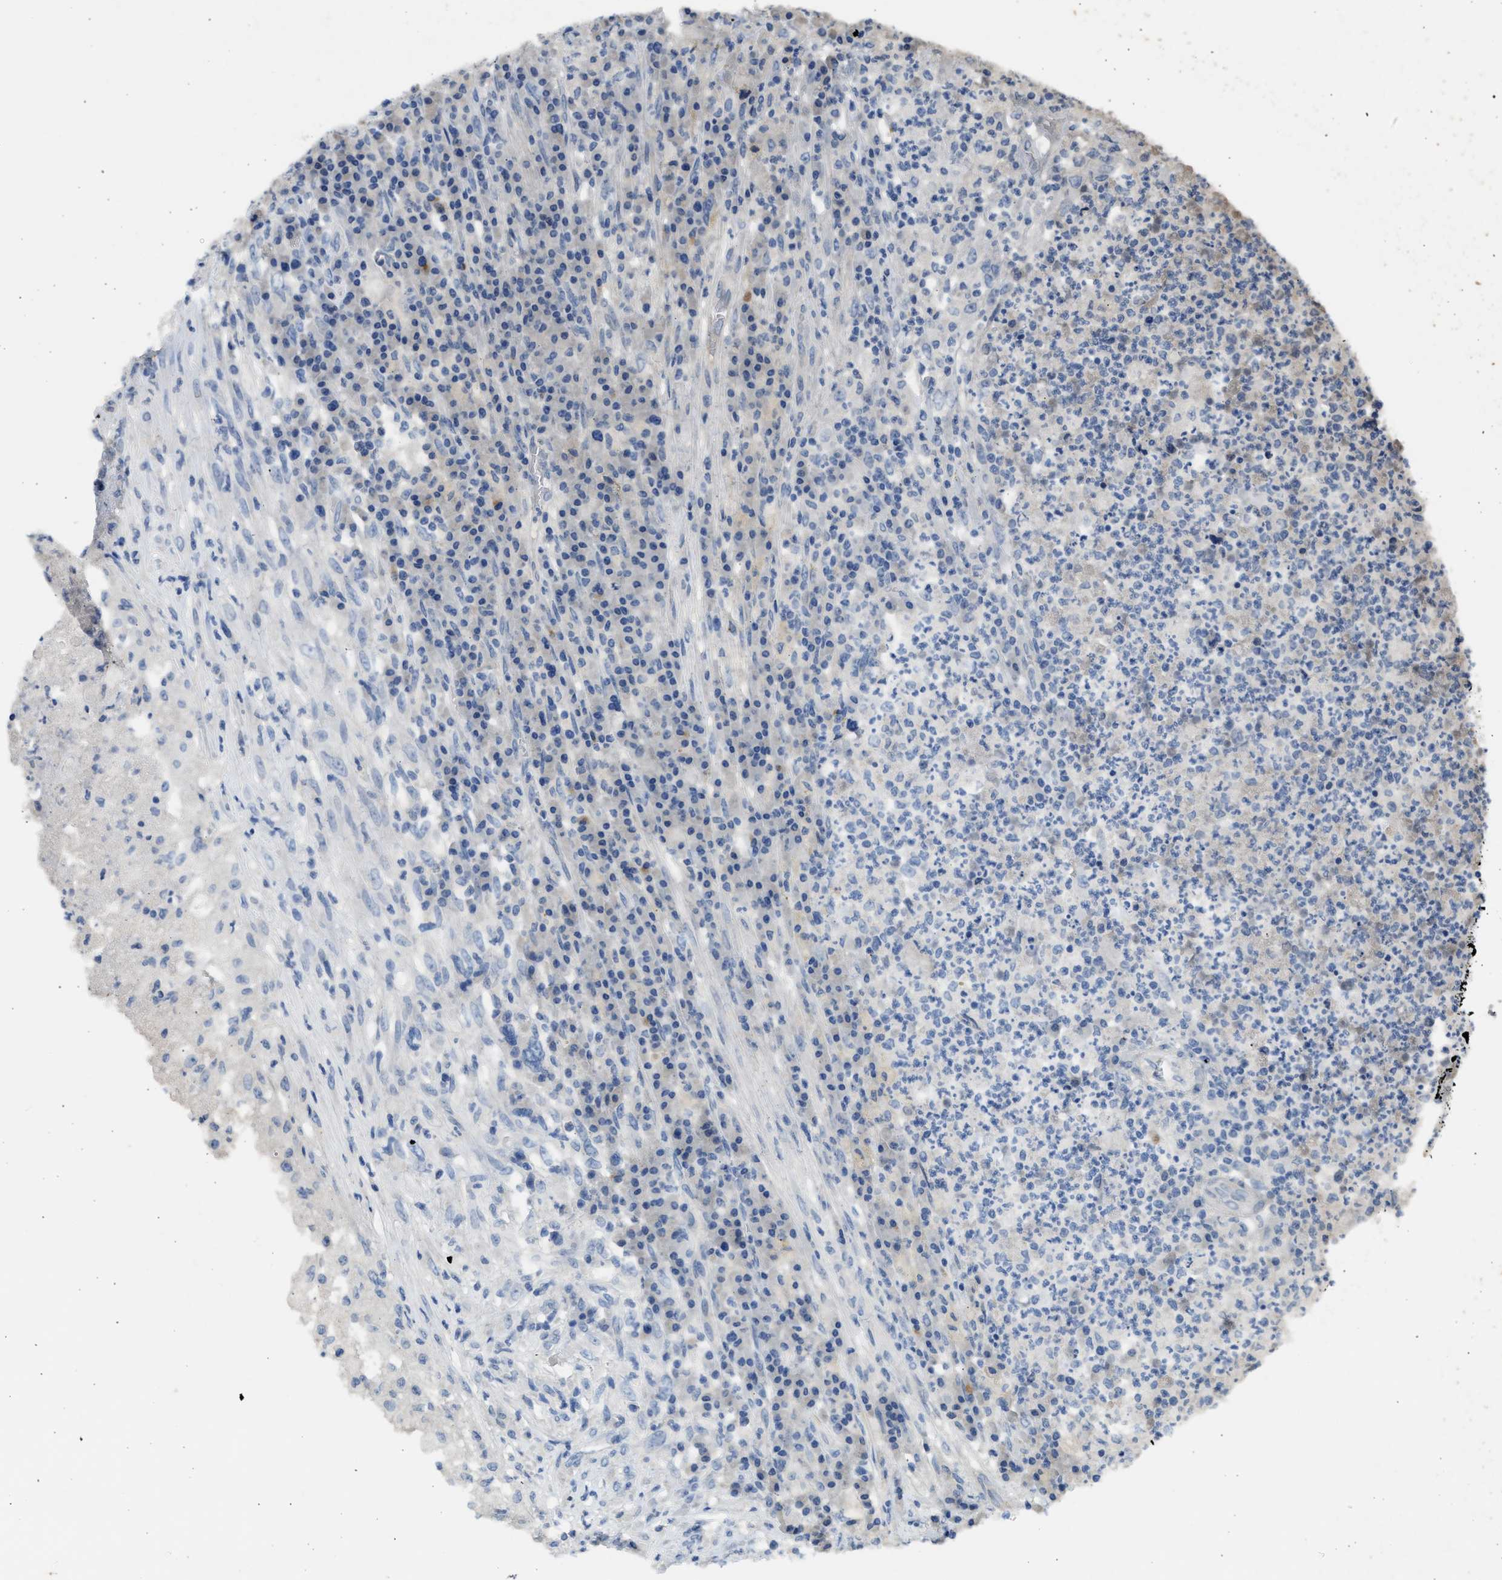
{"staining": {"intensity": "negative", "quantity": "none", "location": "none"}, "tissue": "testis cancer", "cell_type": "Tumor cells", "image_type": "cancer", "snomed": [{"axis": "morphology", "description": "Necrosis, NOS"}, {"axis": "morphology", "description": "Carcinoma, Embryonal, NOS"}, {"axis": "topography", "description": "Testis"}], "caption": "Image shows no protein expression in tumor cells of testis embryonal carcinoma tissue.", "gene": "SULT2A1", "patient": {"sex": "male", "age": 19}}